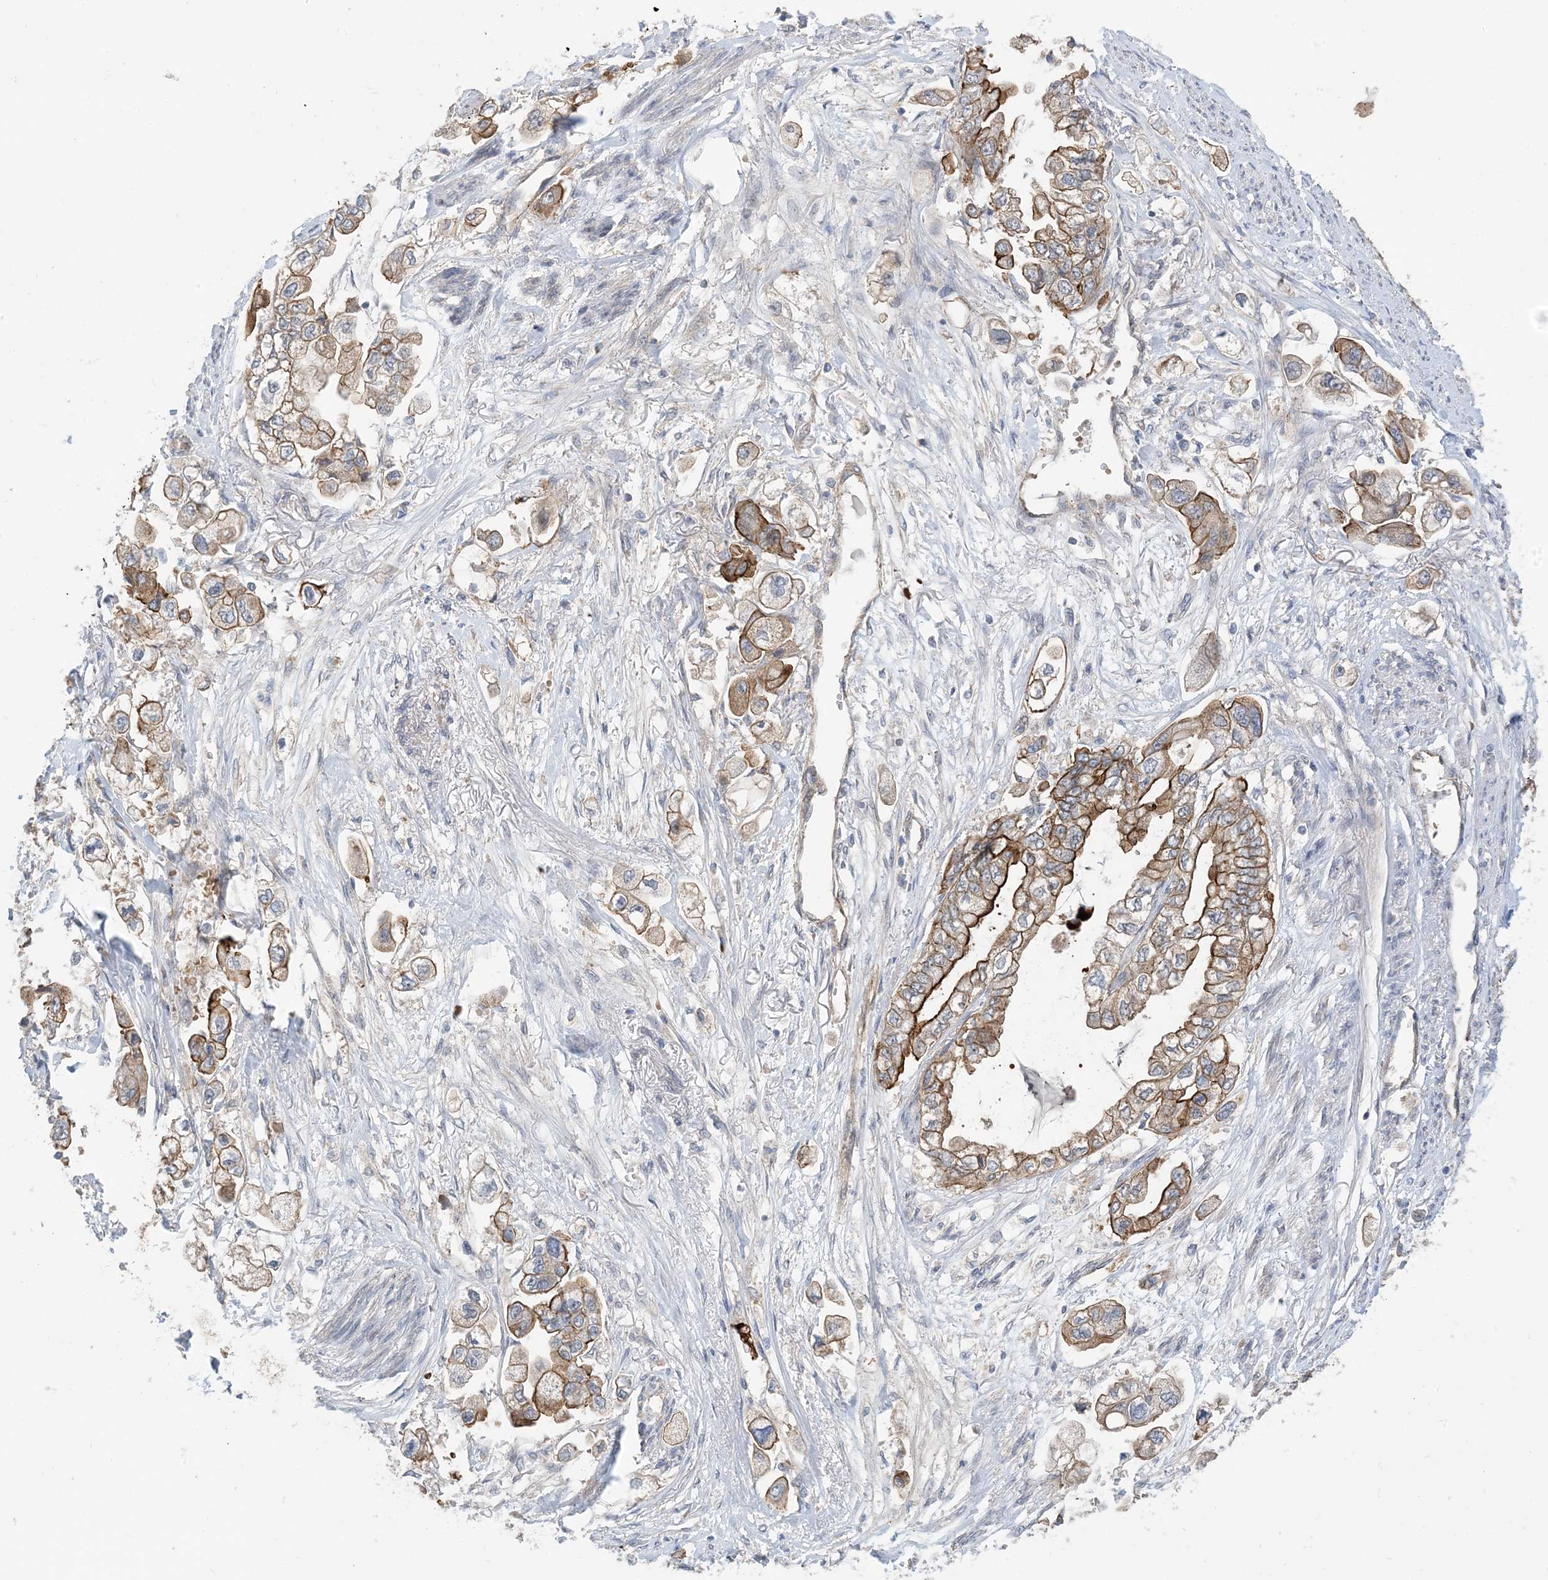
{"staining": {"intensity": "strong", "quantity": ">75%", "location": "cytoplasmic/membranous"}, "tissue": "stomach cancer", "cell_type": "Tumor cells", "image_type": "cancer", "snomed": [{"axis": "morphology", "description": "Adenocarcinoma, NOS"}, {"axis": "topography", "description": "Stomach"}], "caption": "Immunohistochemical staining of human adenocarcinoma (stomach) exhibits high levels of strong cytoplasmic/membranous protein expression in about >75% of tumor cells. Immunohistochemistry (ihc) stains the protein of interest in brown and the nuclei are stained blue.", "gene": "AOC1", "patient": {"sex": "male", "age": 62}}